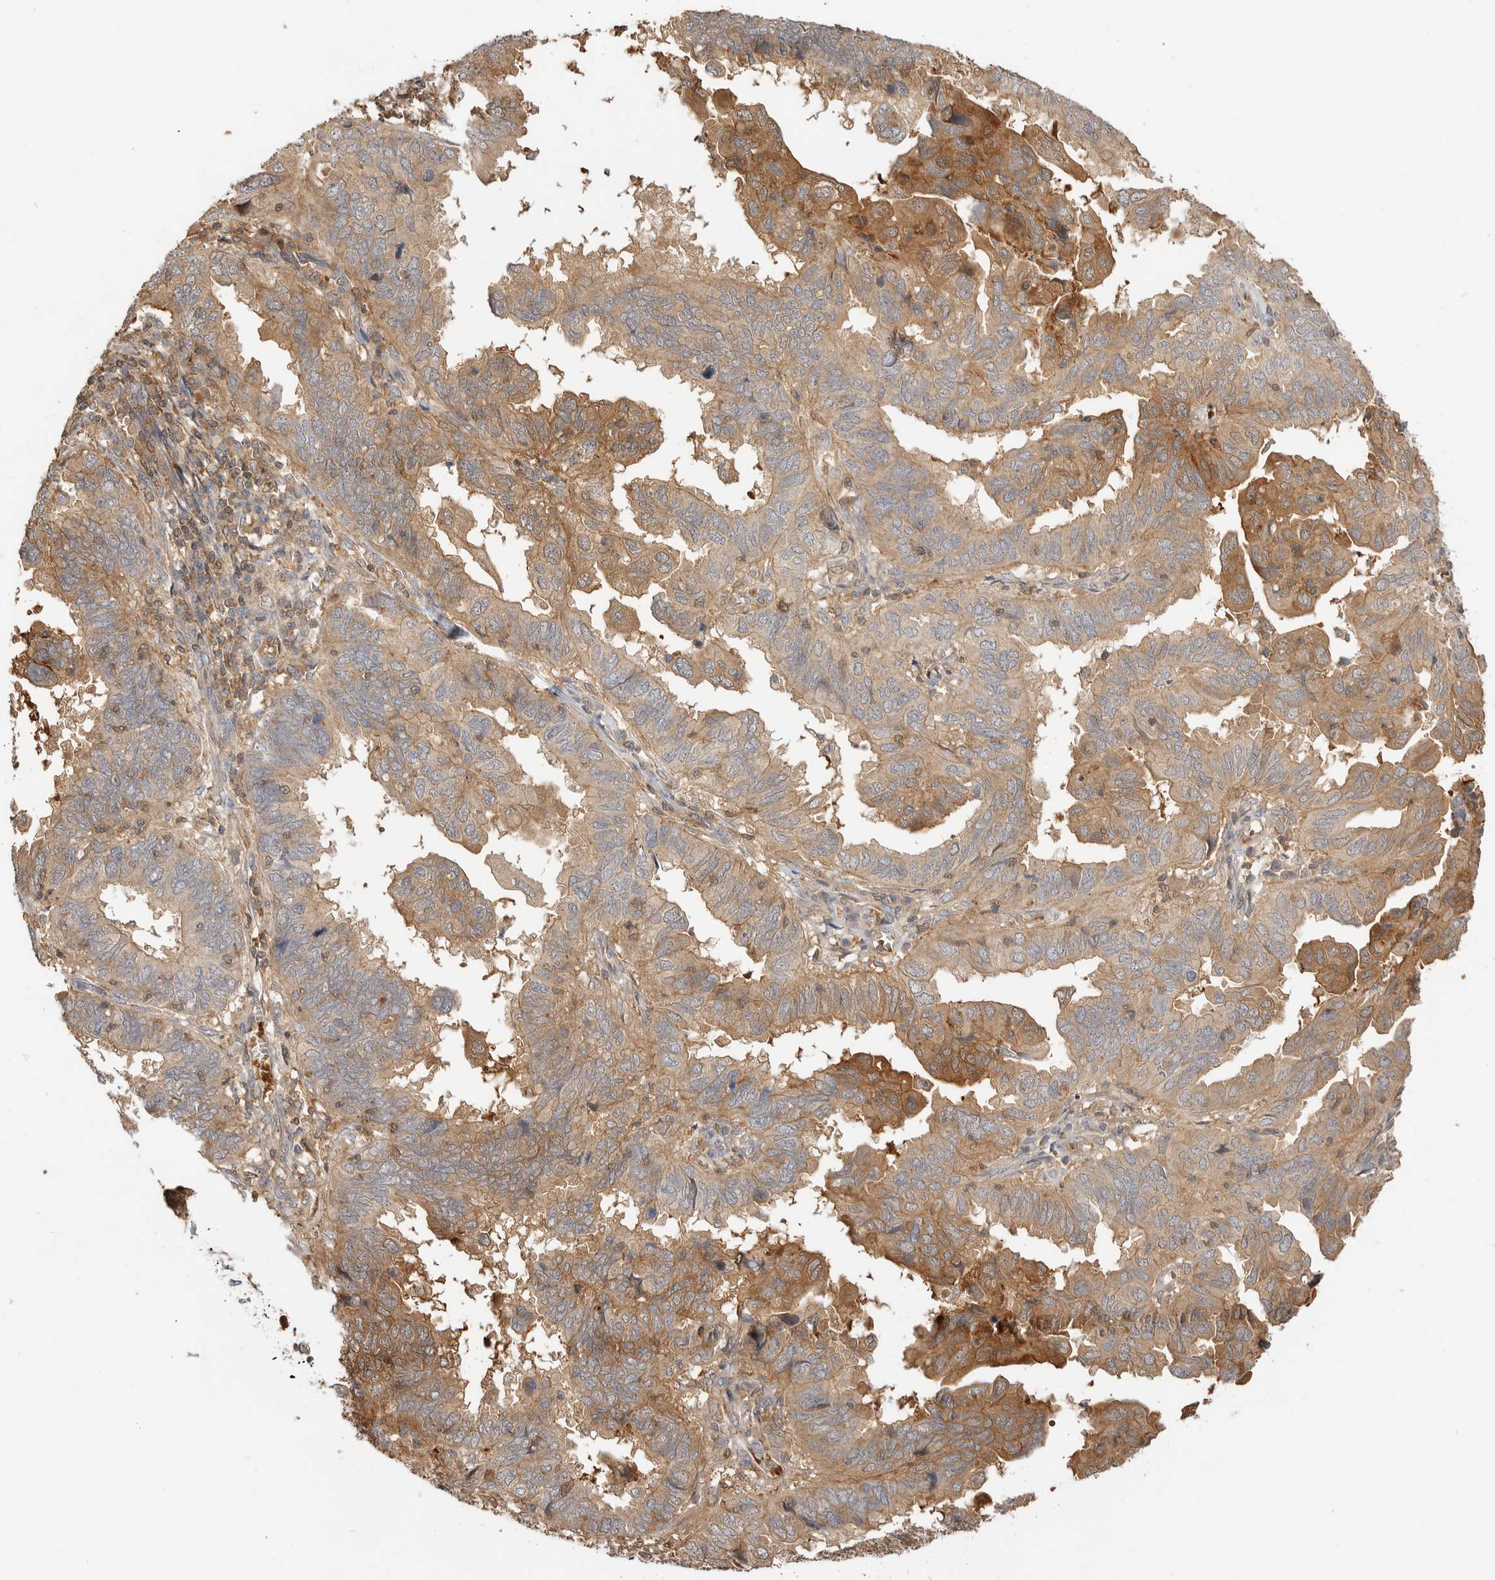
{"staining": {"intensity": "moderate", "quantity": ">75%", "location": "cytoplasmic/membranous"}, "tissue": "endometrial cancer", "cell_type": "Tumor cells", "image_type": "cancer", "snomed": [{"axis": "morphology", "description": "Adenocarcinoma, NOS"}, {"axis": "topography", "description": "Uterus"}], "caption": "Tumor cells show moderate cytoplasmic/membranous expression in approximately >75% of cells in endometrial cancer.", "gene": "CLDN12", "patient": {"sex": "female", "age": 77}}